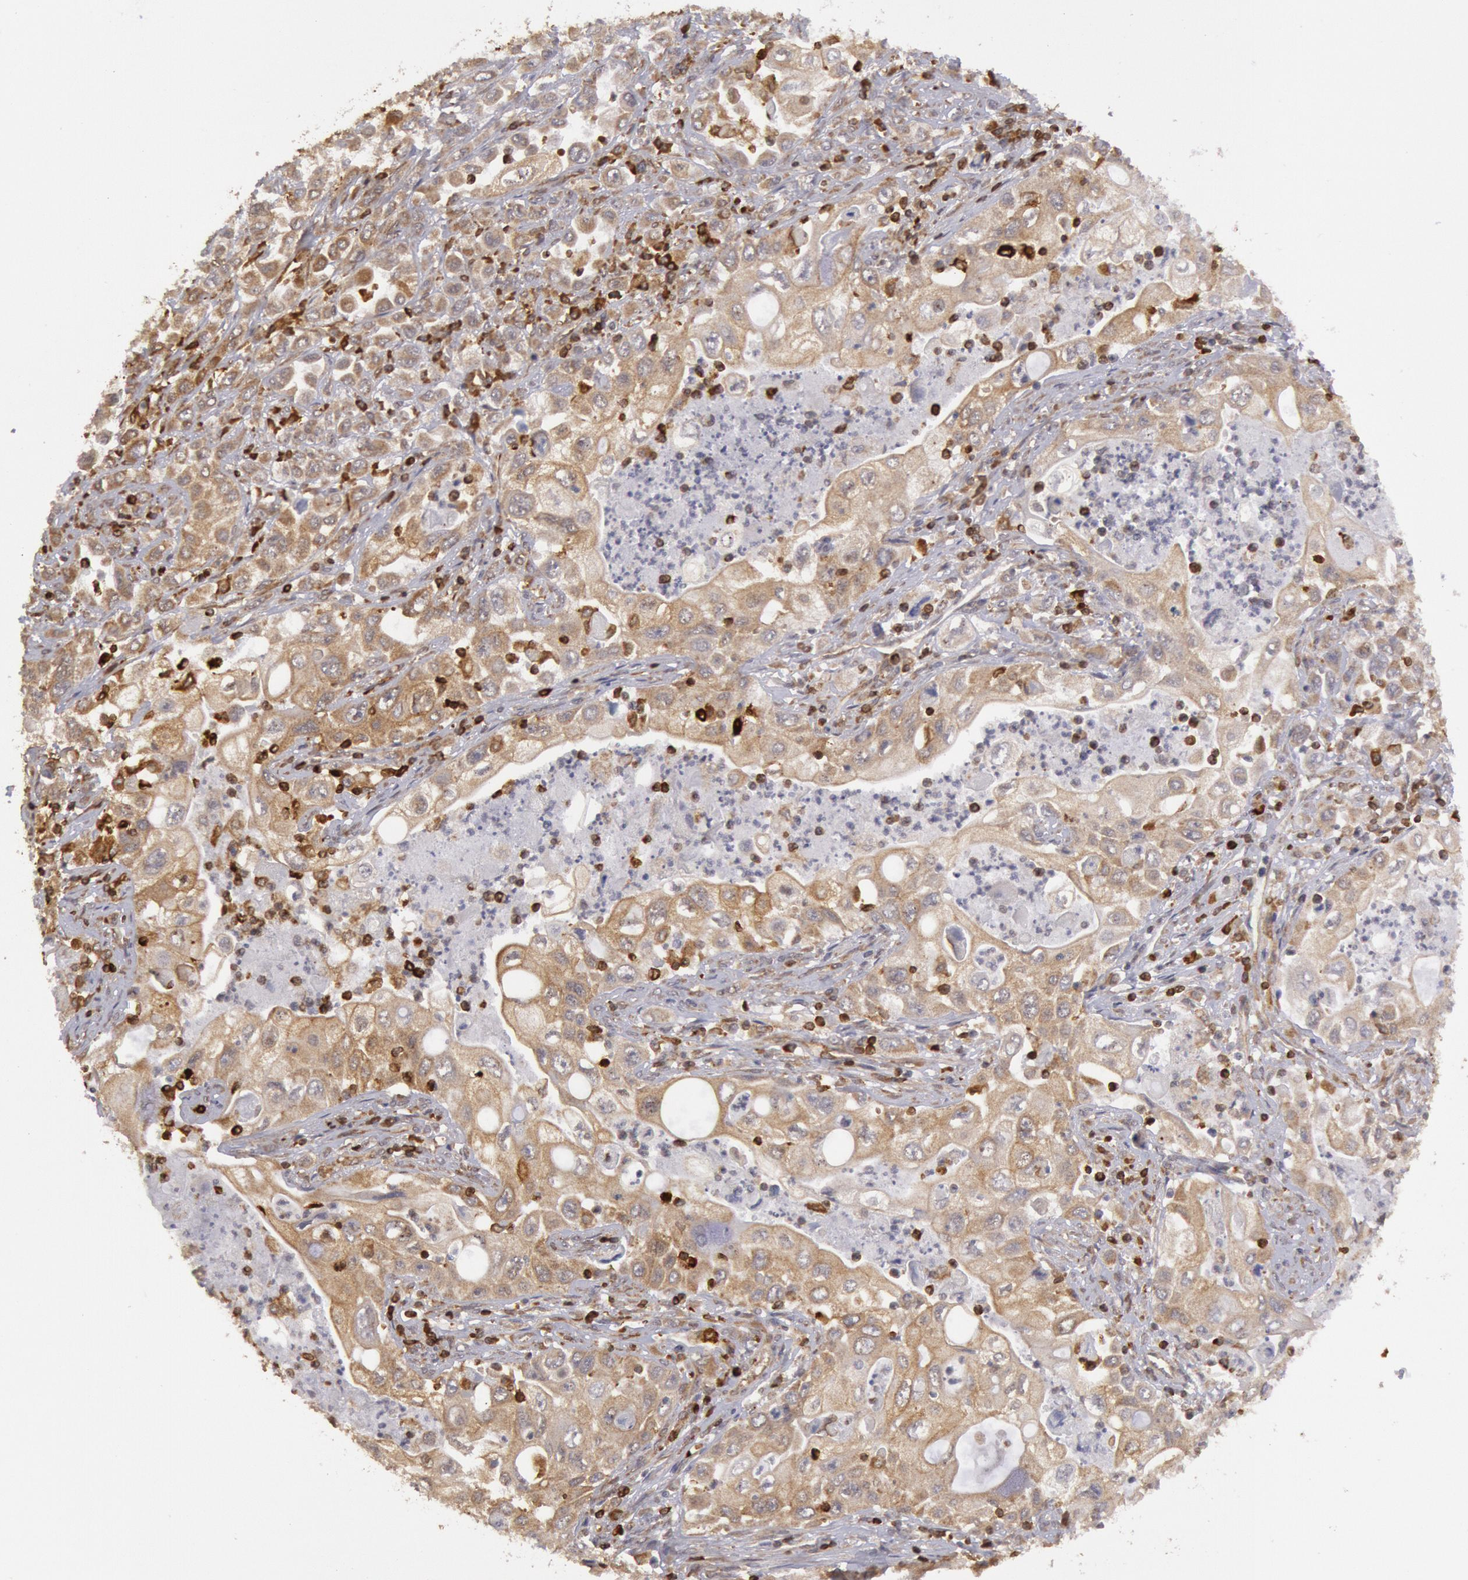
{"staining": {"intensity": "weak", "quantity": ">75%", "location": "cytoplasmic/membranous"}, "tissue": "pancreatic cancer", "cell_type": "Tumor cells", "image_type": "cancer", "snomed": [{"axis": "morphology", "description": "Adenocarcinoma, NOS"}, {"axis": "topography", "description": "Pancreas"}], "caption": "High-power microscopy captured an immunohistochemistry (IHC) photomicrograph of pancreatic cancer, revealing weak cytoplasmic/membranous staining in about >75% of tumor cells. The staining was performed using DAB (3,3'-diaminobenzidine) to visualize the protein expression in brown, while the nuclei were stained in blue with hematoxylin (Magnification: 20x).", "gene": "TAP2", "patient": {"sex": "male", "age": 70}}